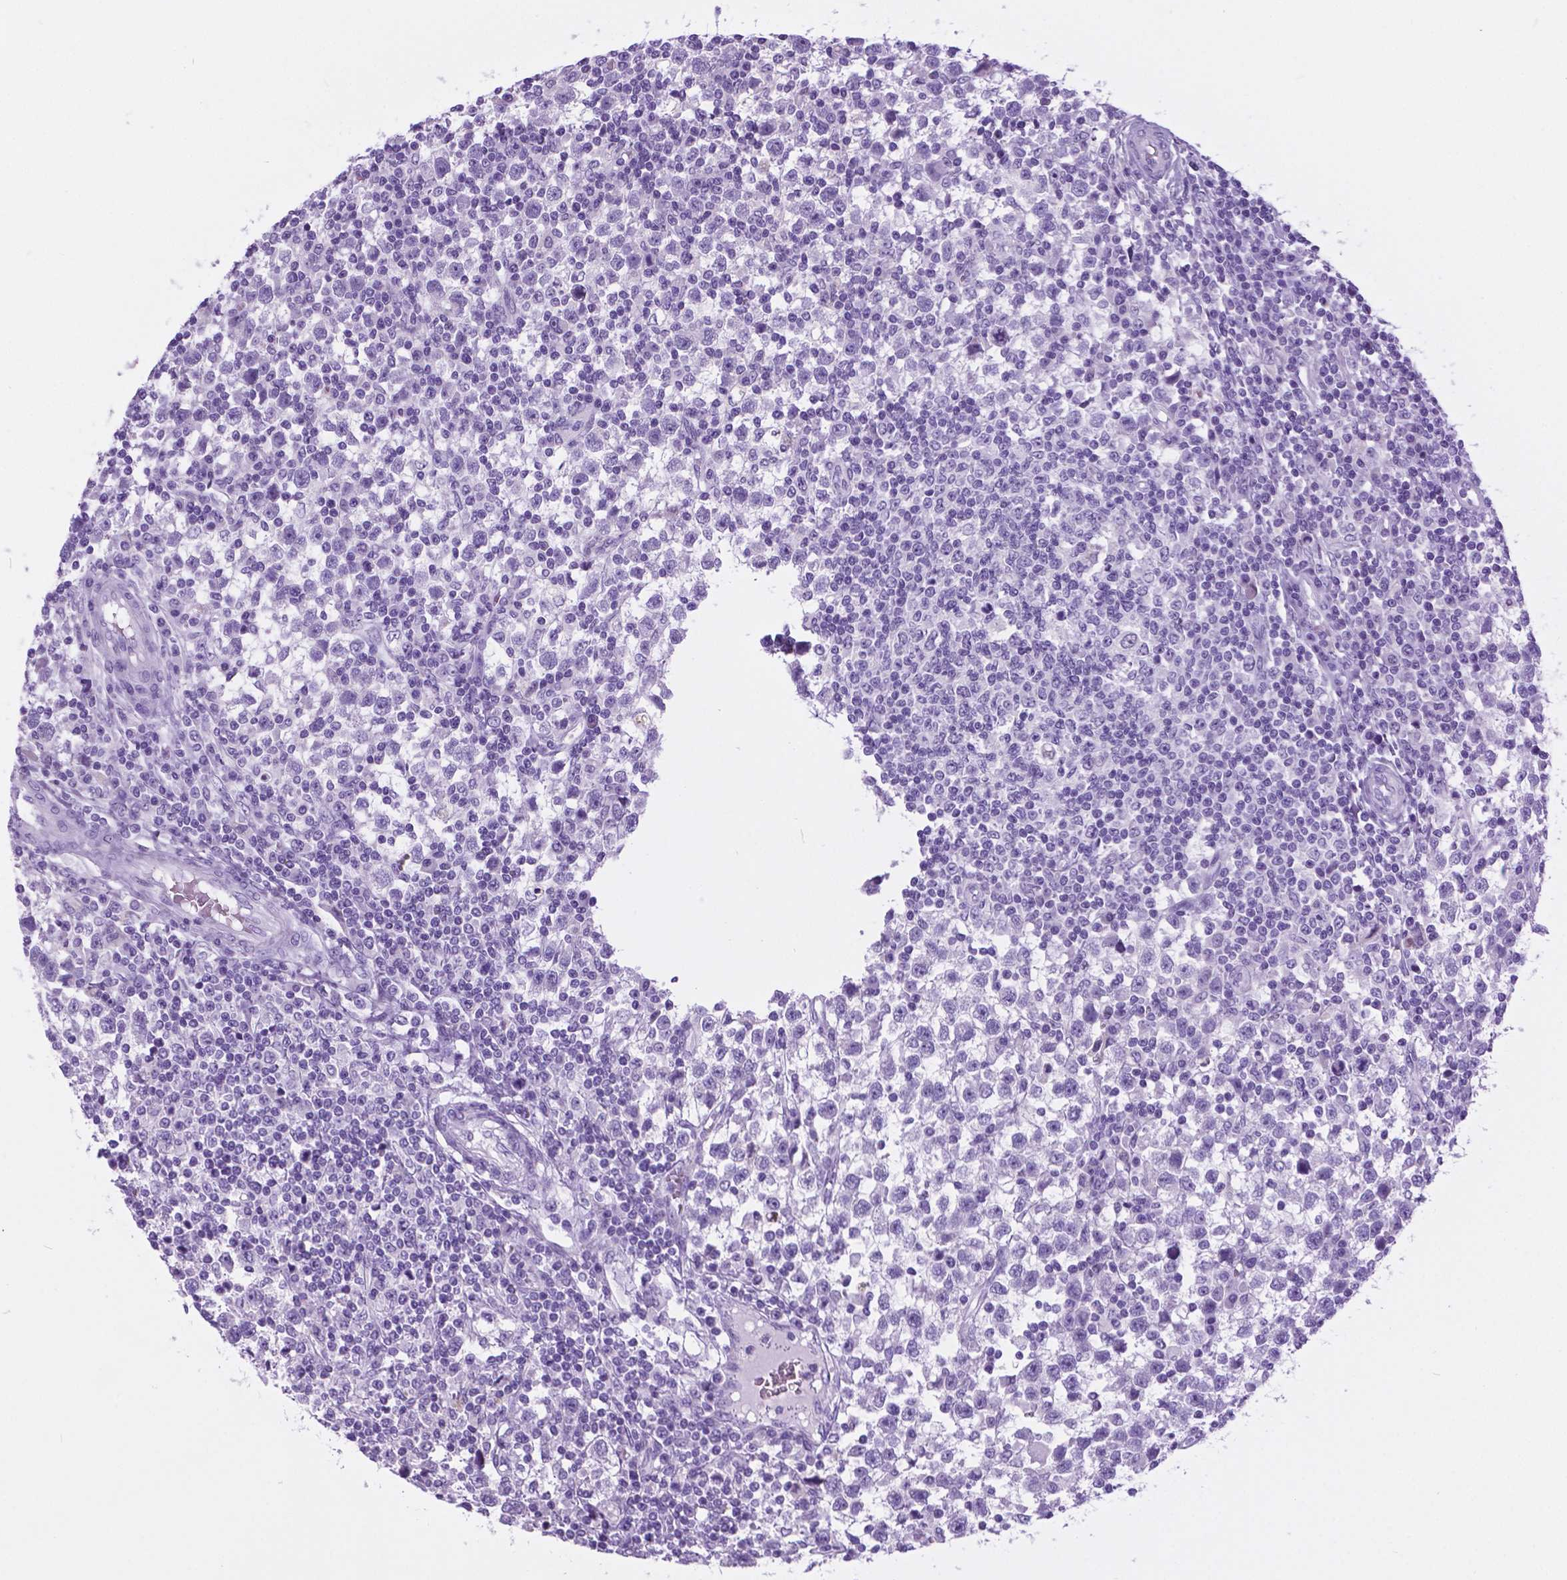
{"staining": {"intensity": "negative", "quantity": "none", "location": "none"}, "tissue": "testis cancer", "cell_type": "Tumor cells", "image_type": "cancer", "snomed": [{"axis": "morphology", "description": "Seminoma, NOS"}, {"axis": "topography", "description": "Testis"}], "caption": "This is a photomicrograph of immunohistochemistry (IHC) staining of seminoma (testis), which shows no staining in tumor cells.", "gene": "ARMS2", "patient": {"sex": "male", "age": 34}}